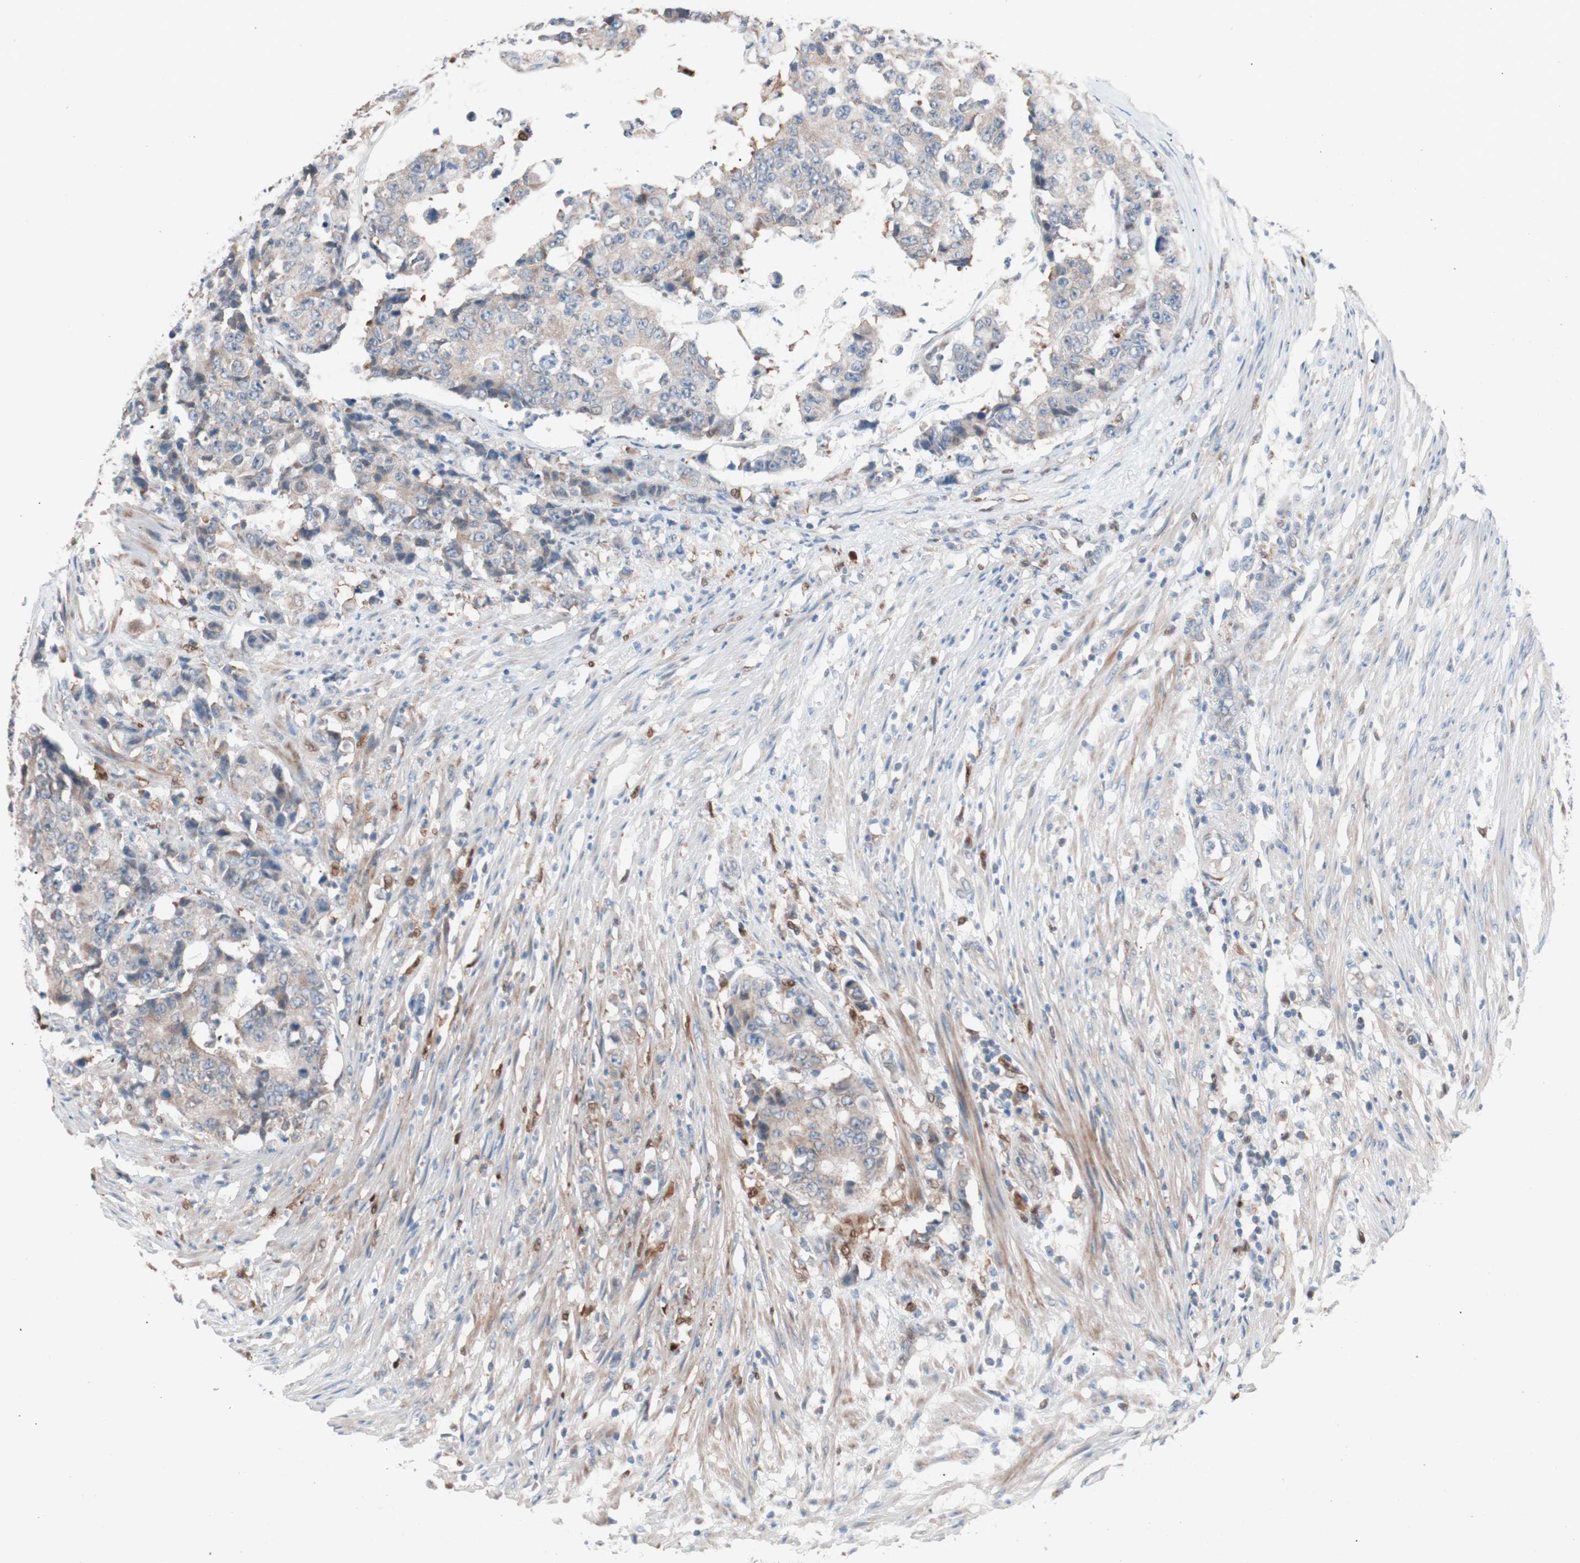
{"staining": {"intensity": "weak", "quantity": "25%-75%", "location": "cytoplasmic/membranous"}, "tissue": "colorectal cancer", "cell_type": "Tumor cells", "image_type": "cancer", "snomed": [{"axis": "morphology", "description": "Adenocarcinoma, NOS"}, {"axis": "topography", "description": "Colon"}], "caption": "The histopathology image shows a brown stain indicating the presence of a protein in the cytoplasmic/membranous of tumor cells in colorectal adenocarcinoma.", "gene": "FAAH", "patient": {"sex": "female", "age": 86}}